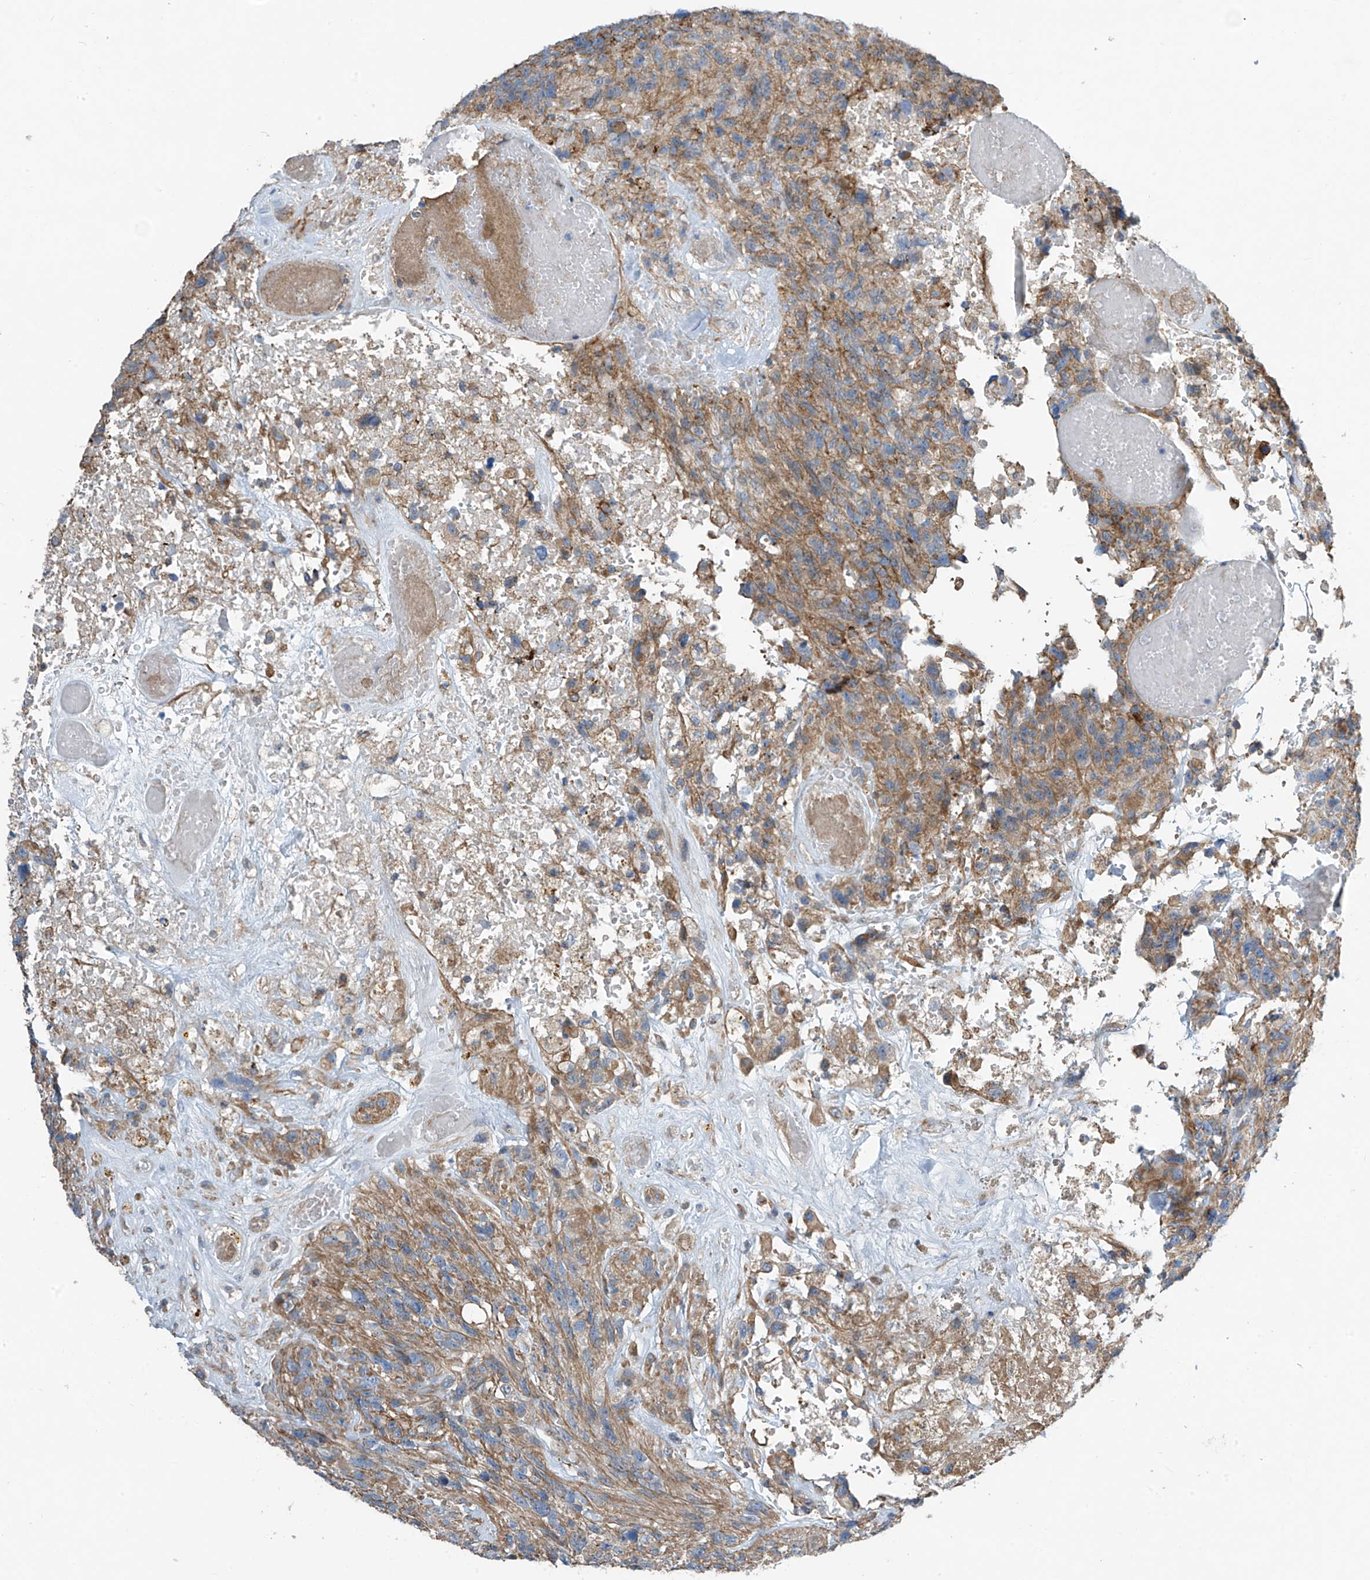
{"staining": {"intensity": "moderate", "quantity": ">75%", "location": "cytoplasmic/membranous"}, "tissue": "glioma", "cell_type": "Tumor cells", "image_type": "cancer", "snomed": [{"axis": "morphology", "description": "Glioma, malignant, High grade"}, {"axis": "topography", "description": "Brain"}], "caption": "High-power microscopy captured an immunohistochemistry (IHC) image of glioma, revealing moderate cytoplasmic/membranous staining in about >75% of tumor cells.", "gene": "SLC1A5", "patient": {"sex": "male", "age": 69}}